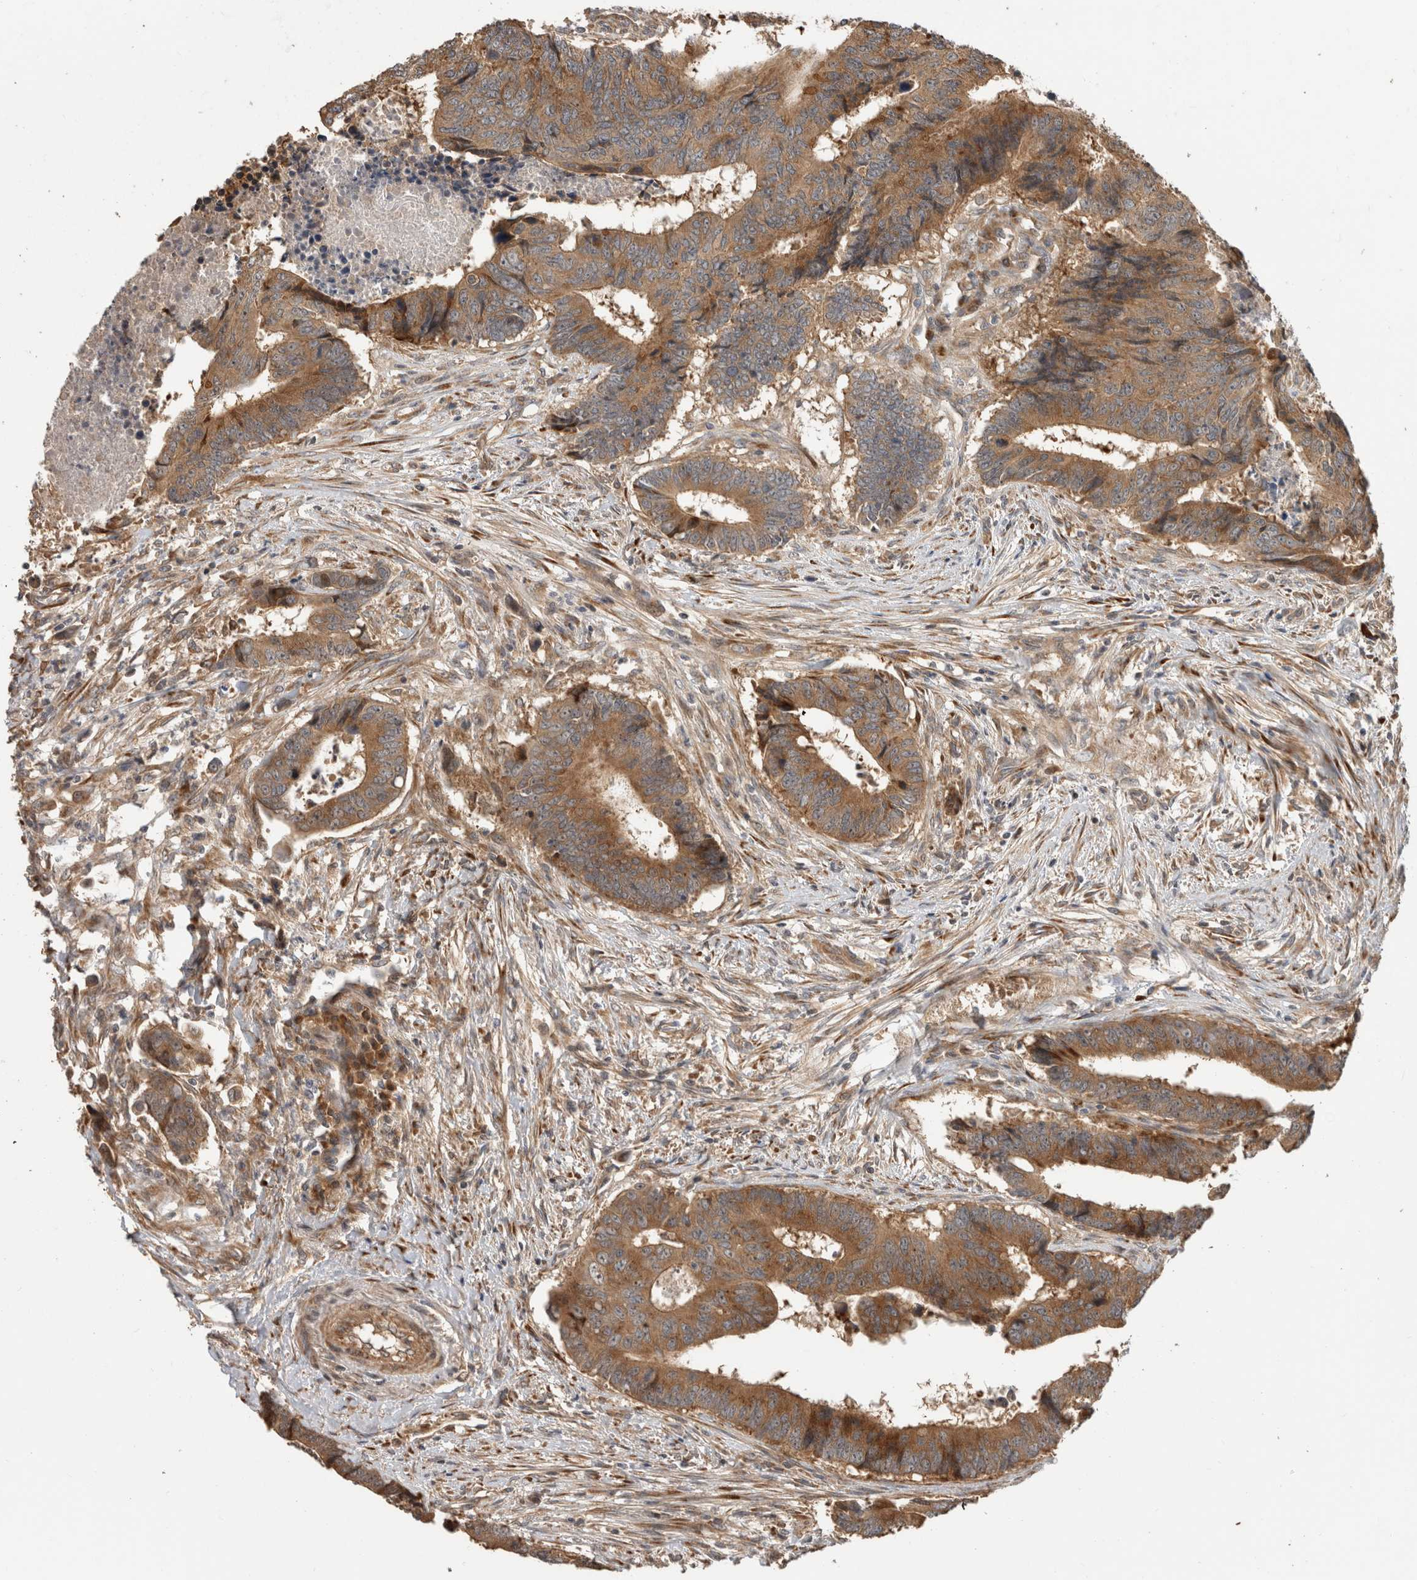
{"staining": {"intensity": "moderate", "quantity": ">75%", "location": "cytoplasmic/membranous"}, "tissue": "colorectal cancer", "cell_type": "Tumor cells", "image_type": "cancer", "snomed": [{"axis": "morphology", "description": "Adenocarcinoma, NOS"}, {"axis": "topography", "description": "Rectum"}], "caption": "Human colorectal adenocarcinoma stained with a brown dye reveals moderate cytoplasmic/membranous positive expression in about >75% of tumor cells.", "gene": "PCDHB15", "patient": {"sex": "male", "age": 84}}